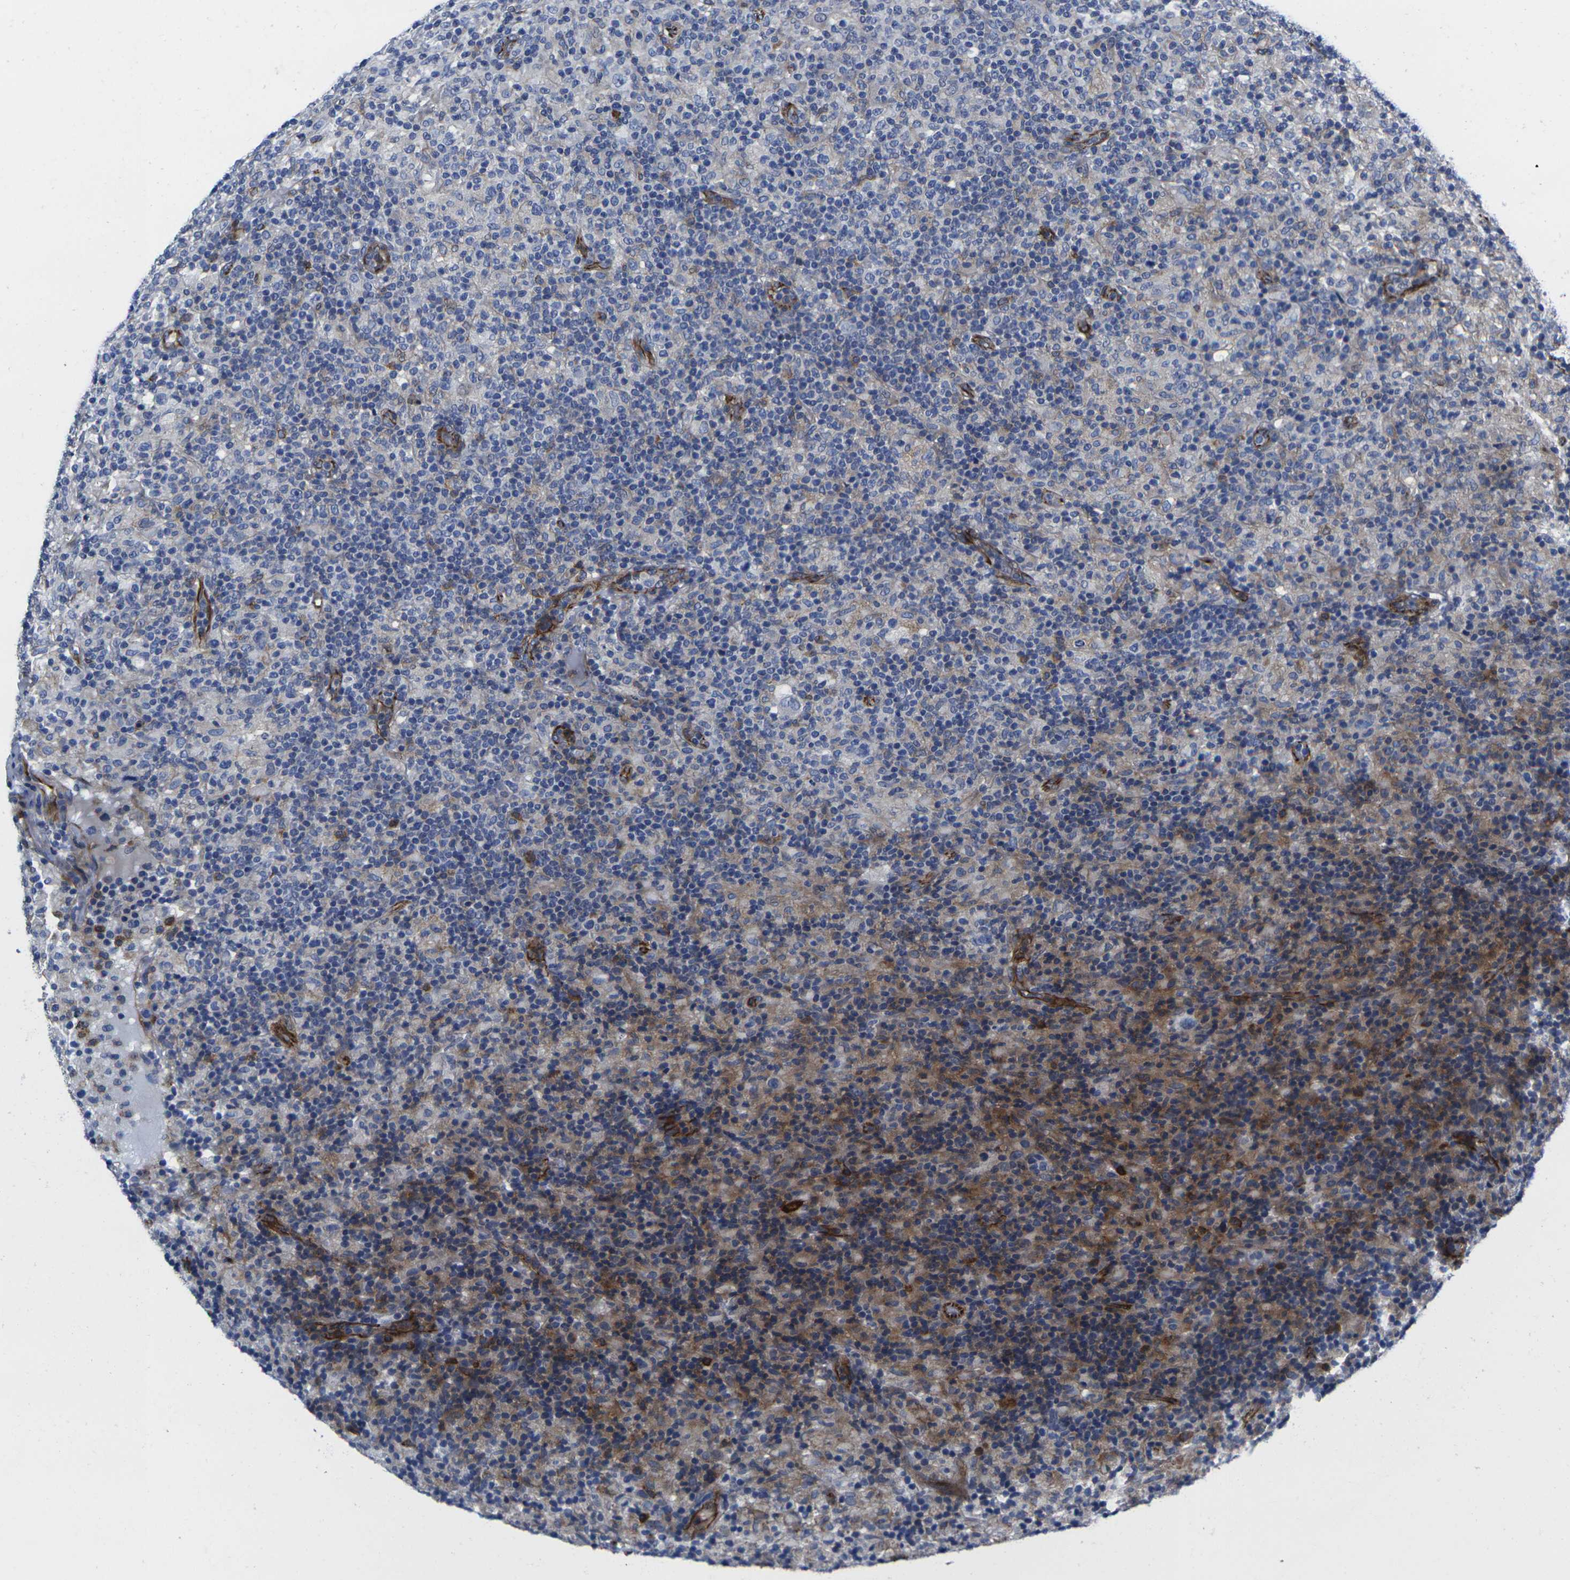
{"staining": {"intensity": "weak", "quantity": "<25%", "location": "cytoplasmic/membranous"}, "tissue": "lymphoma", "cell_type": "Tumor cells", "image_type": "cancer", "snomed": [{"axis": "morphology", "description": "Hodgkin's disease, NOS"}, {"axis": "topography", "description": "Lymph node"}], "caption": "IHC image of neoplastic tissue: Hodgkin's disease stained with DAB displays no significant protein expression in tumor cells. (DAB immunohistochemistry (IHC) visualized using brightfield microscopy, high magnification).", "gene": "NUMB", "patient": {"sex": "male", "age": 70}}